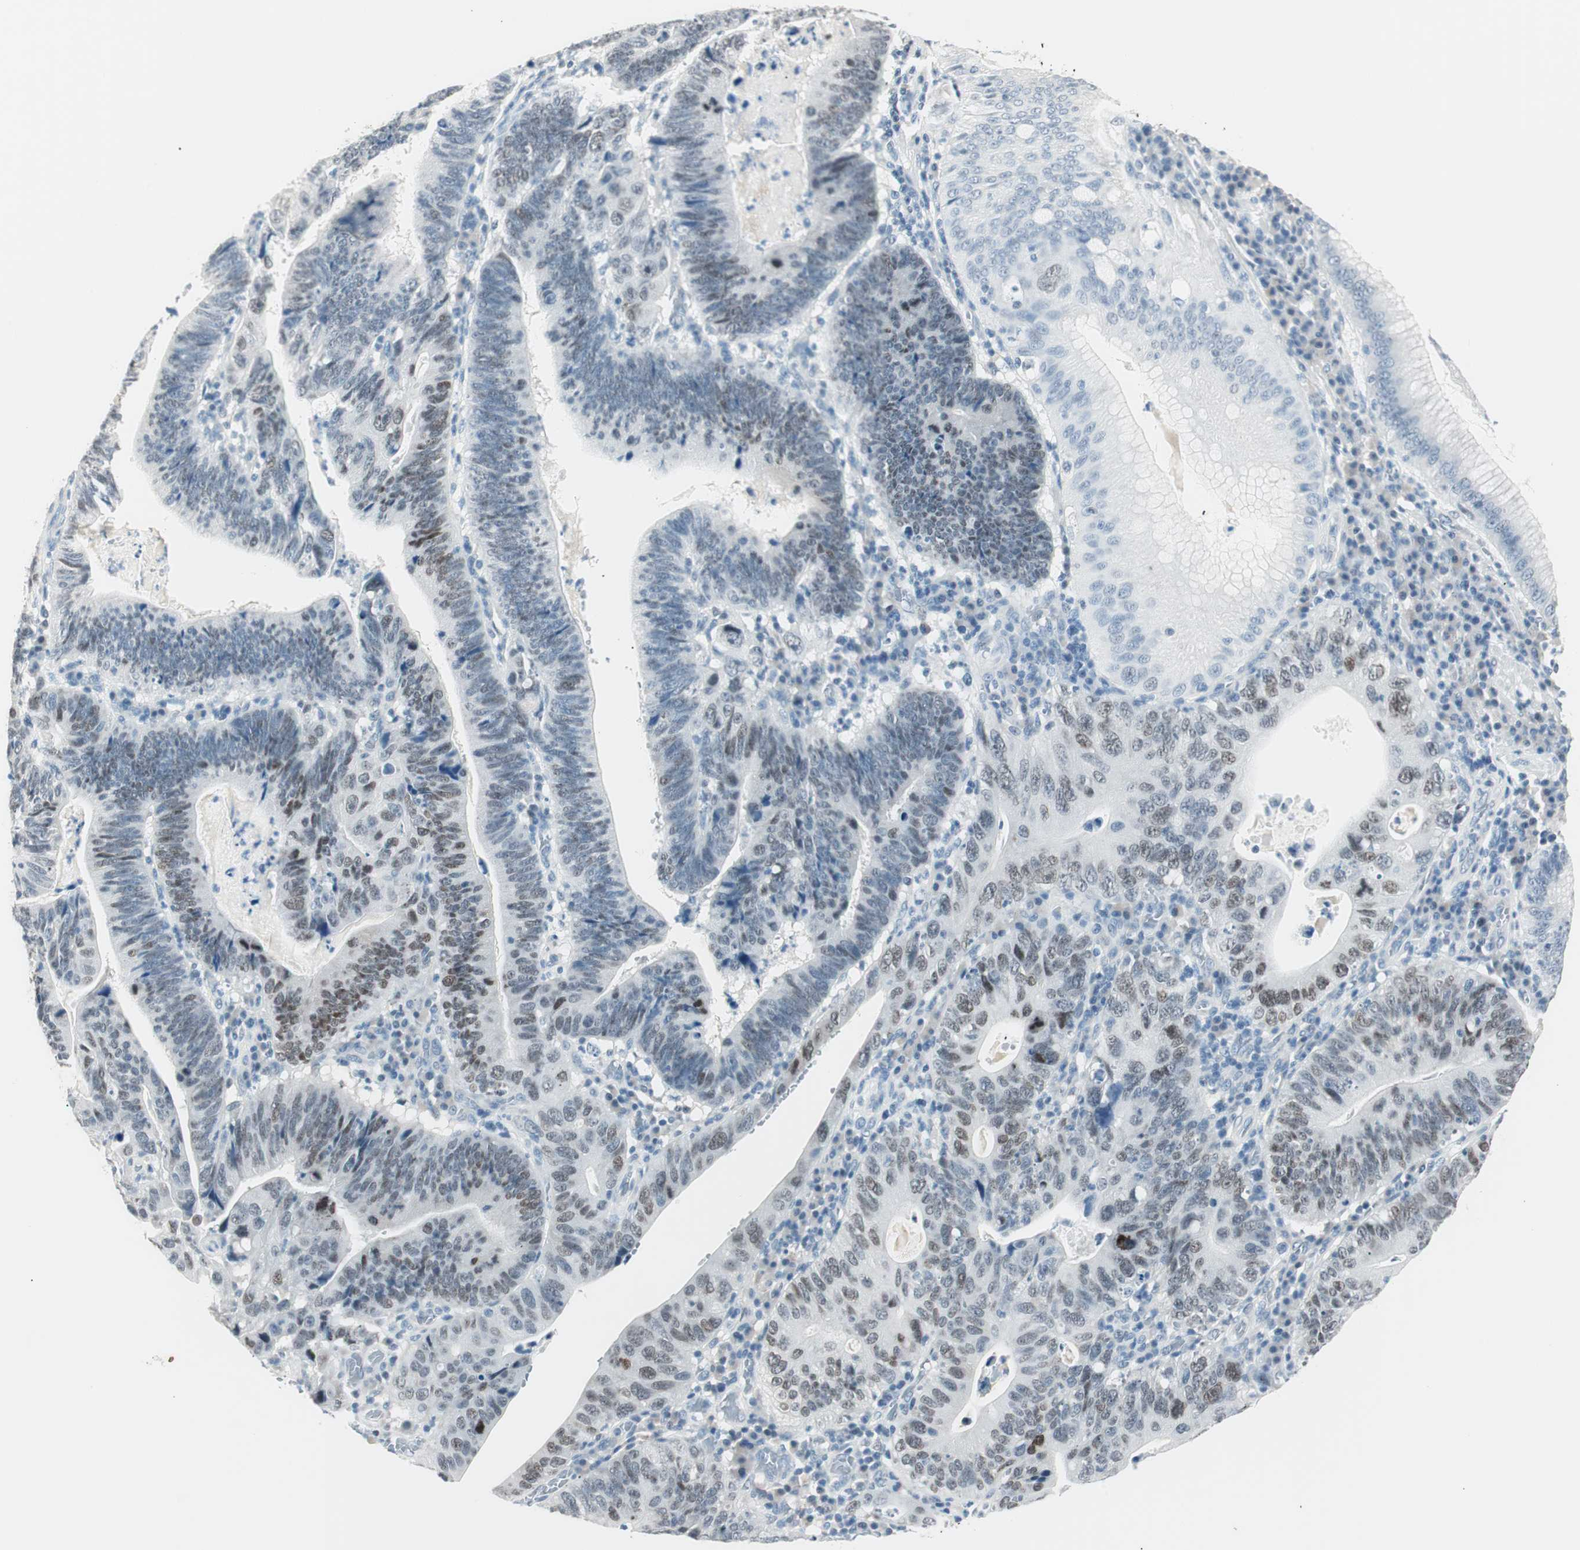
{"staining": {"intensity": "moderate", "quantity": "25%-75%", "location": "nuclear"}, "tissue": "stomach cancer", "cell_type": "Tumor cells", "image_type": "cancer", "snomed": [{"axis": "morphology", "description": "Adenocarcinoma, NOS"}, {"axis": "topography", "description": "Stomach"}], "caption": "Immunohistochemical staining of human stomach cancer demonstrates medium levels of moderate nuclear protein staining in approximately 25%-75% of tumor cells.", "gene": "HOXB13", "patient": {"sex": "male", "age": 59}}